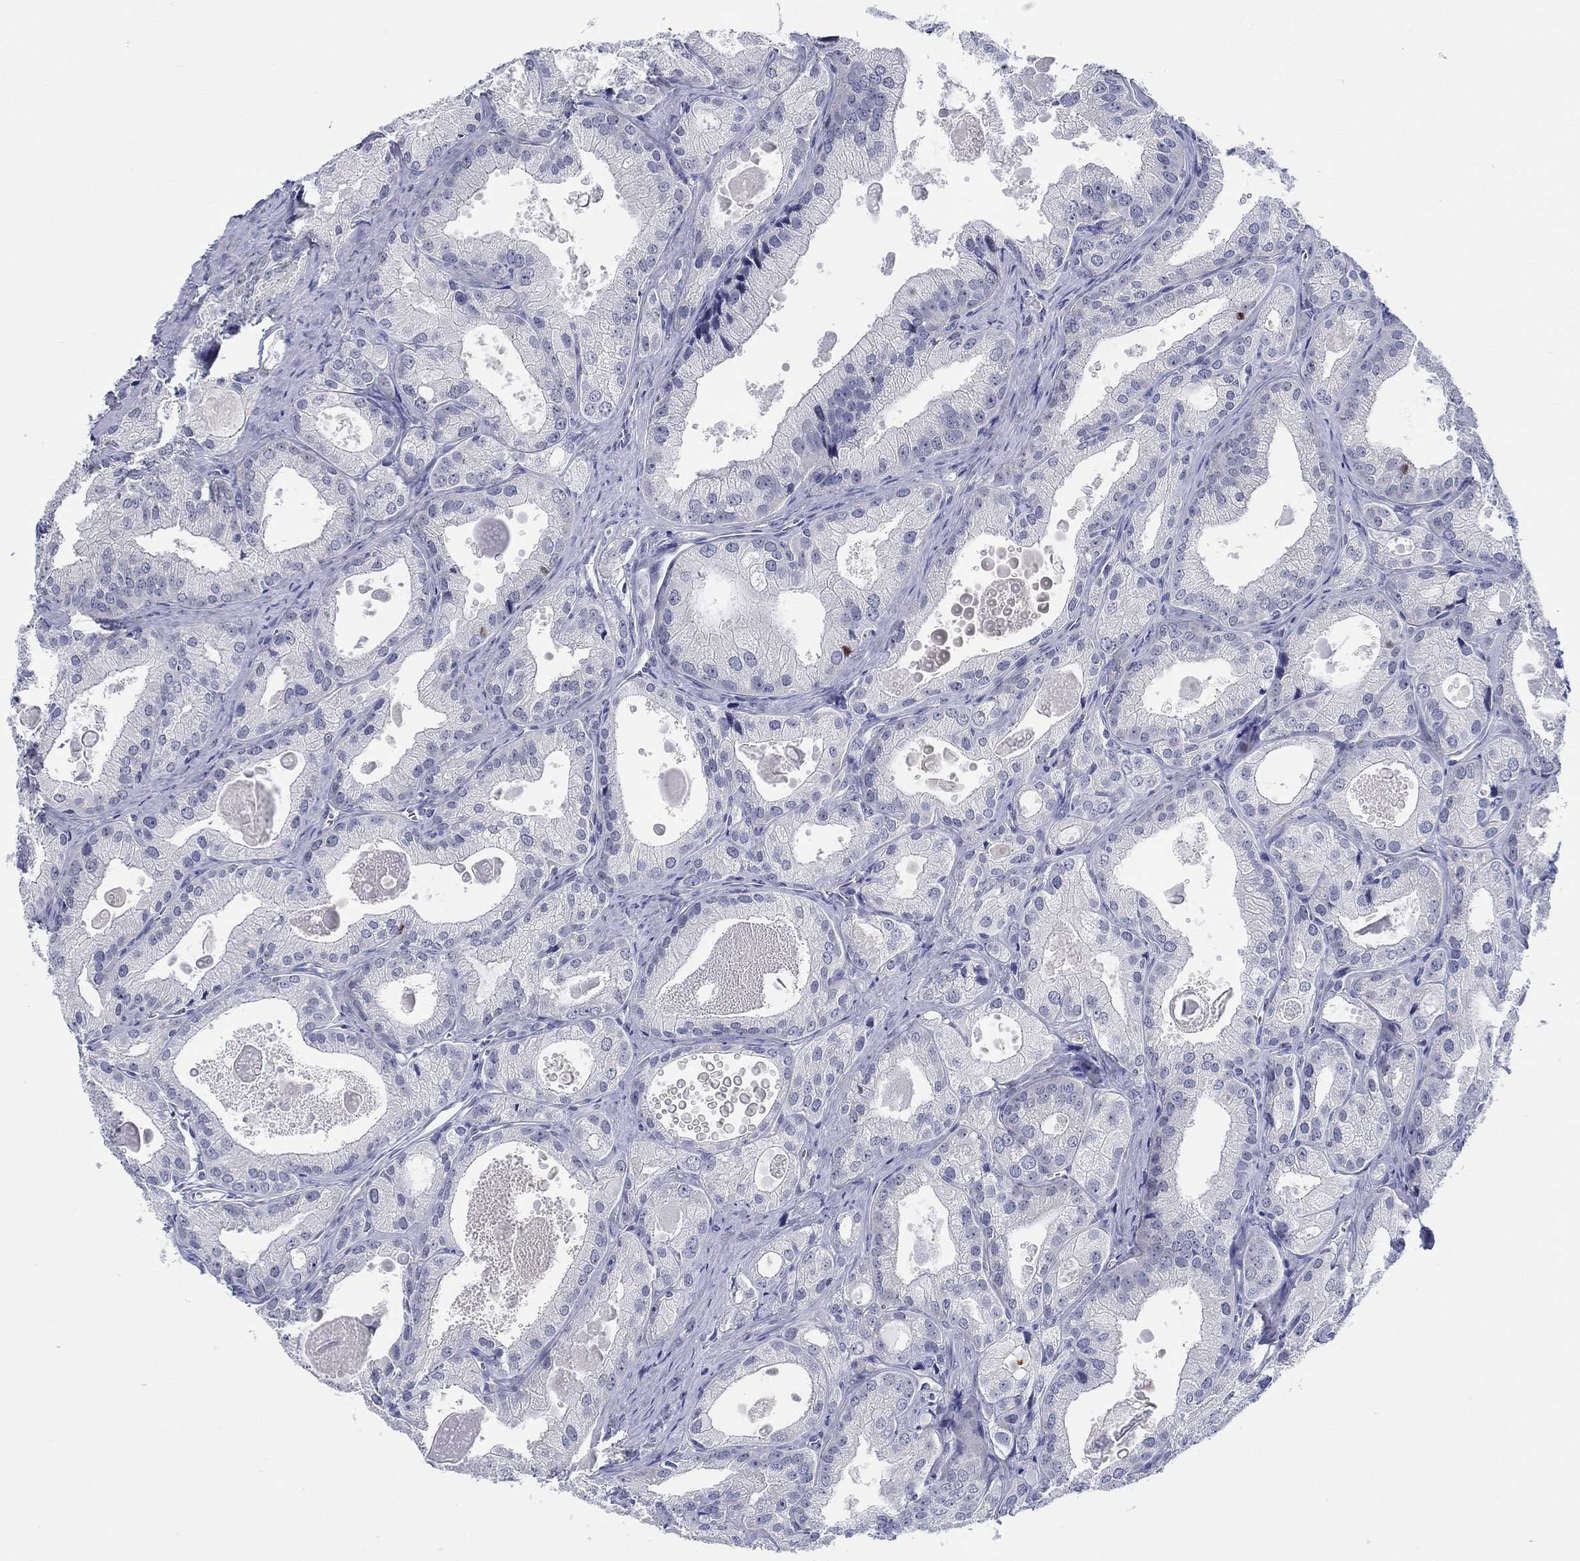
{"staining": {"intensity": "negative", "quantity": "none", "location": "none"}, "tissue": "prostate cancer", "cell_type": "Tumor cells", "image_type": "cancer", "snomed": [{"axis": "morphology", "description": "Adenocarcinoma, NOS"}, {"axis": "morphology", "description": "Adenocarcinoma, High grade"}, {"axis": "topography", "description": "Prostate"}], "caption": "Tumor cells show no significant protein positivity in prostate adenocarcinoma.", "gene": "SMIM18", "patient": {"sex": "male", "age": 70}}